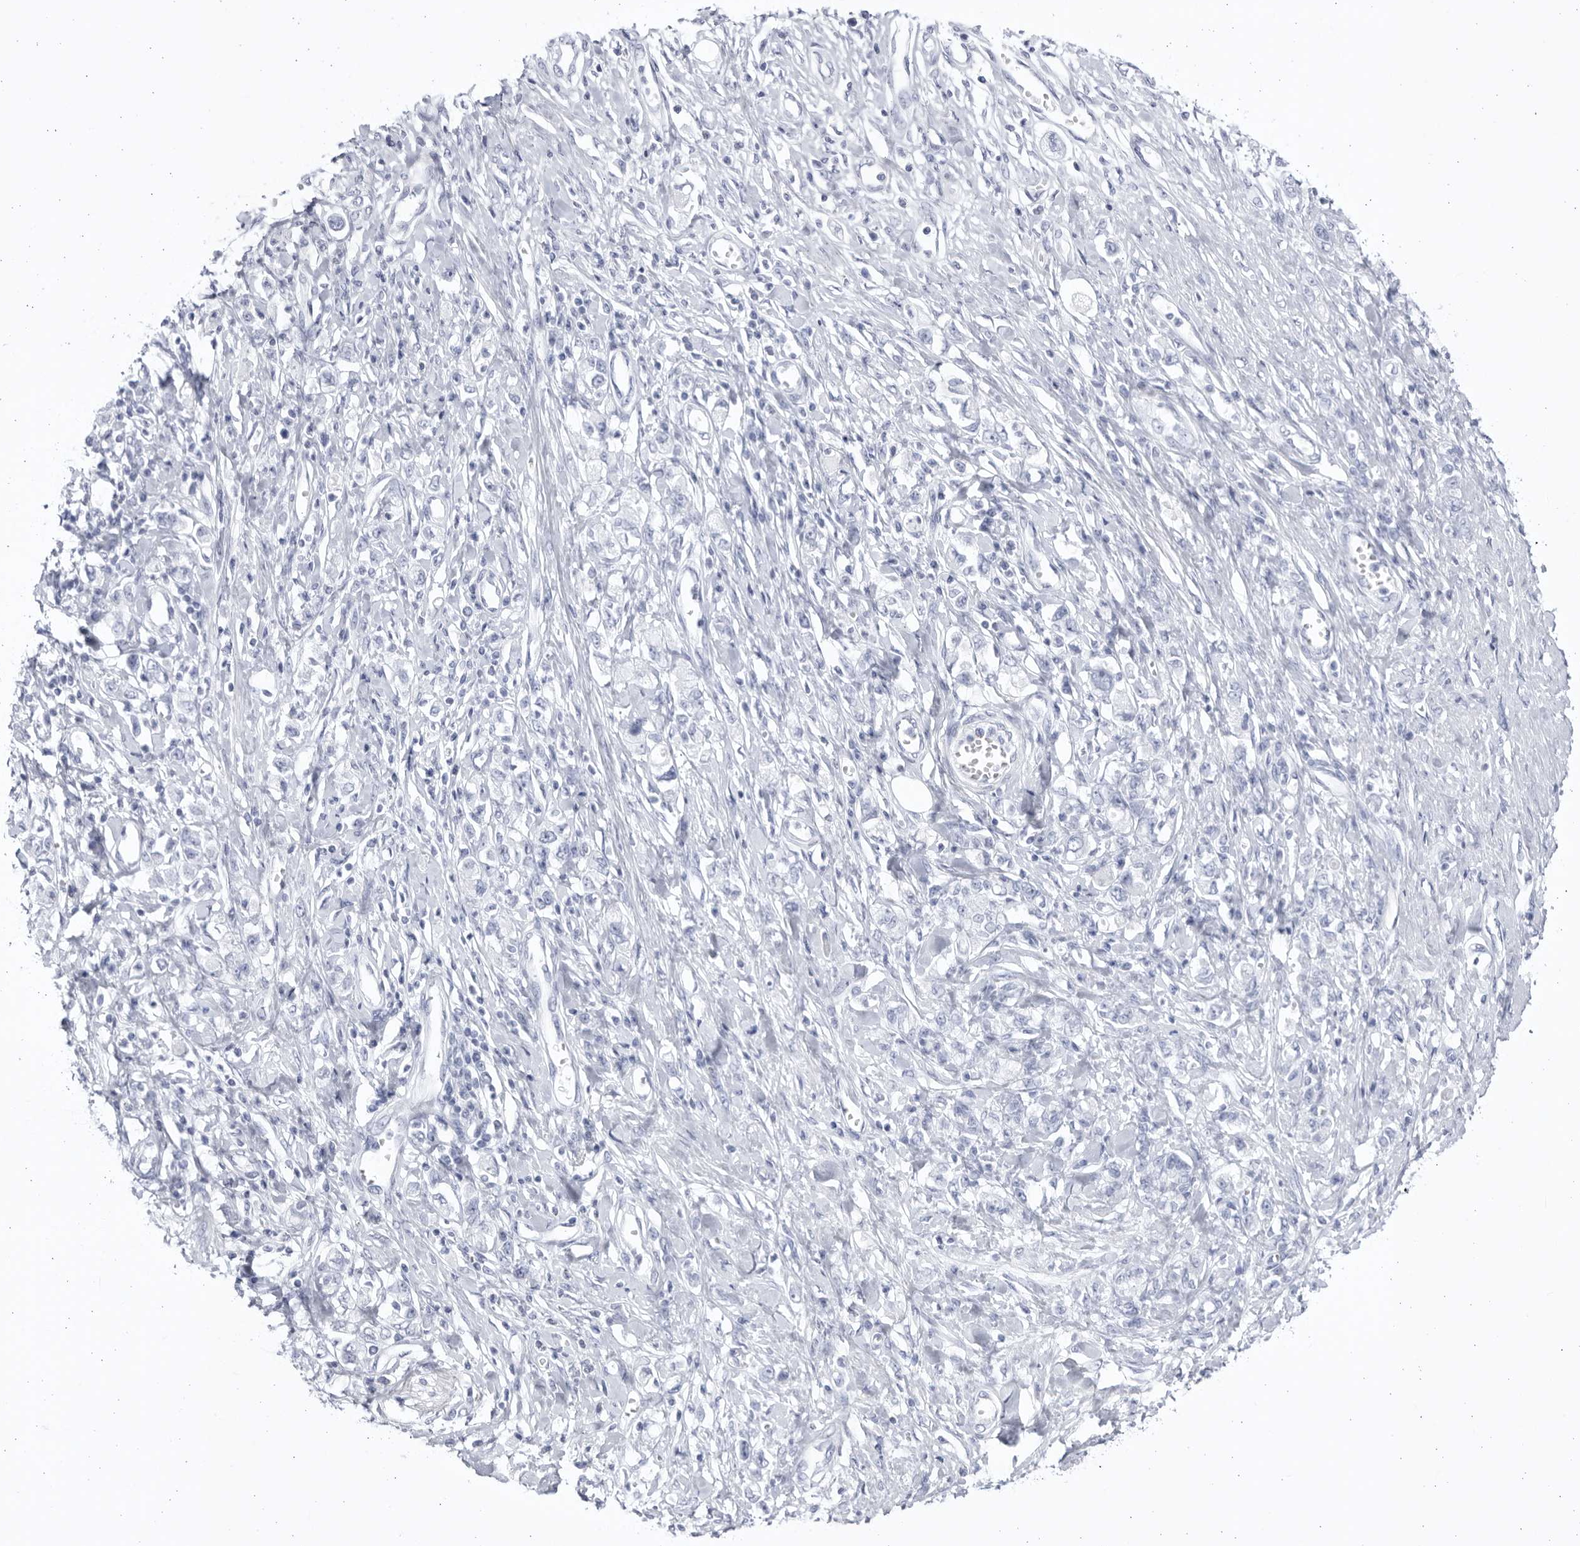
{"staining": {"intensity": "negative", "quantity": "none", "location": "none"}, "tissue": "stomach cancer", "cell_type": "Tumor cells", "image_type": "cancer", "snomed": [{"axis": "morphology", "description": "Adenocarcinoma, NOS"}, {"axis": "topography", "description": "Stomach"}], "caption": "The histopathology image demonstrates no staining of tumor cells in stomach adenocarcinoma.", "gene": "CCDC181", "patient": {"sex": "female", "age": 76}}